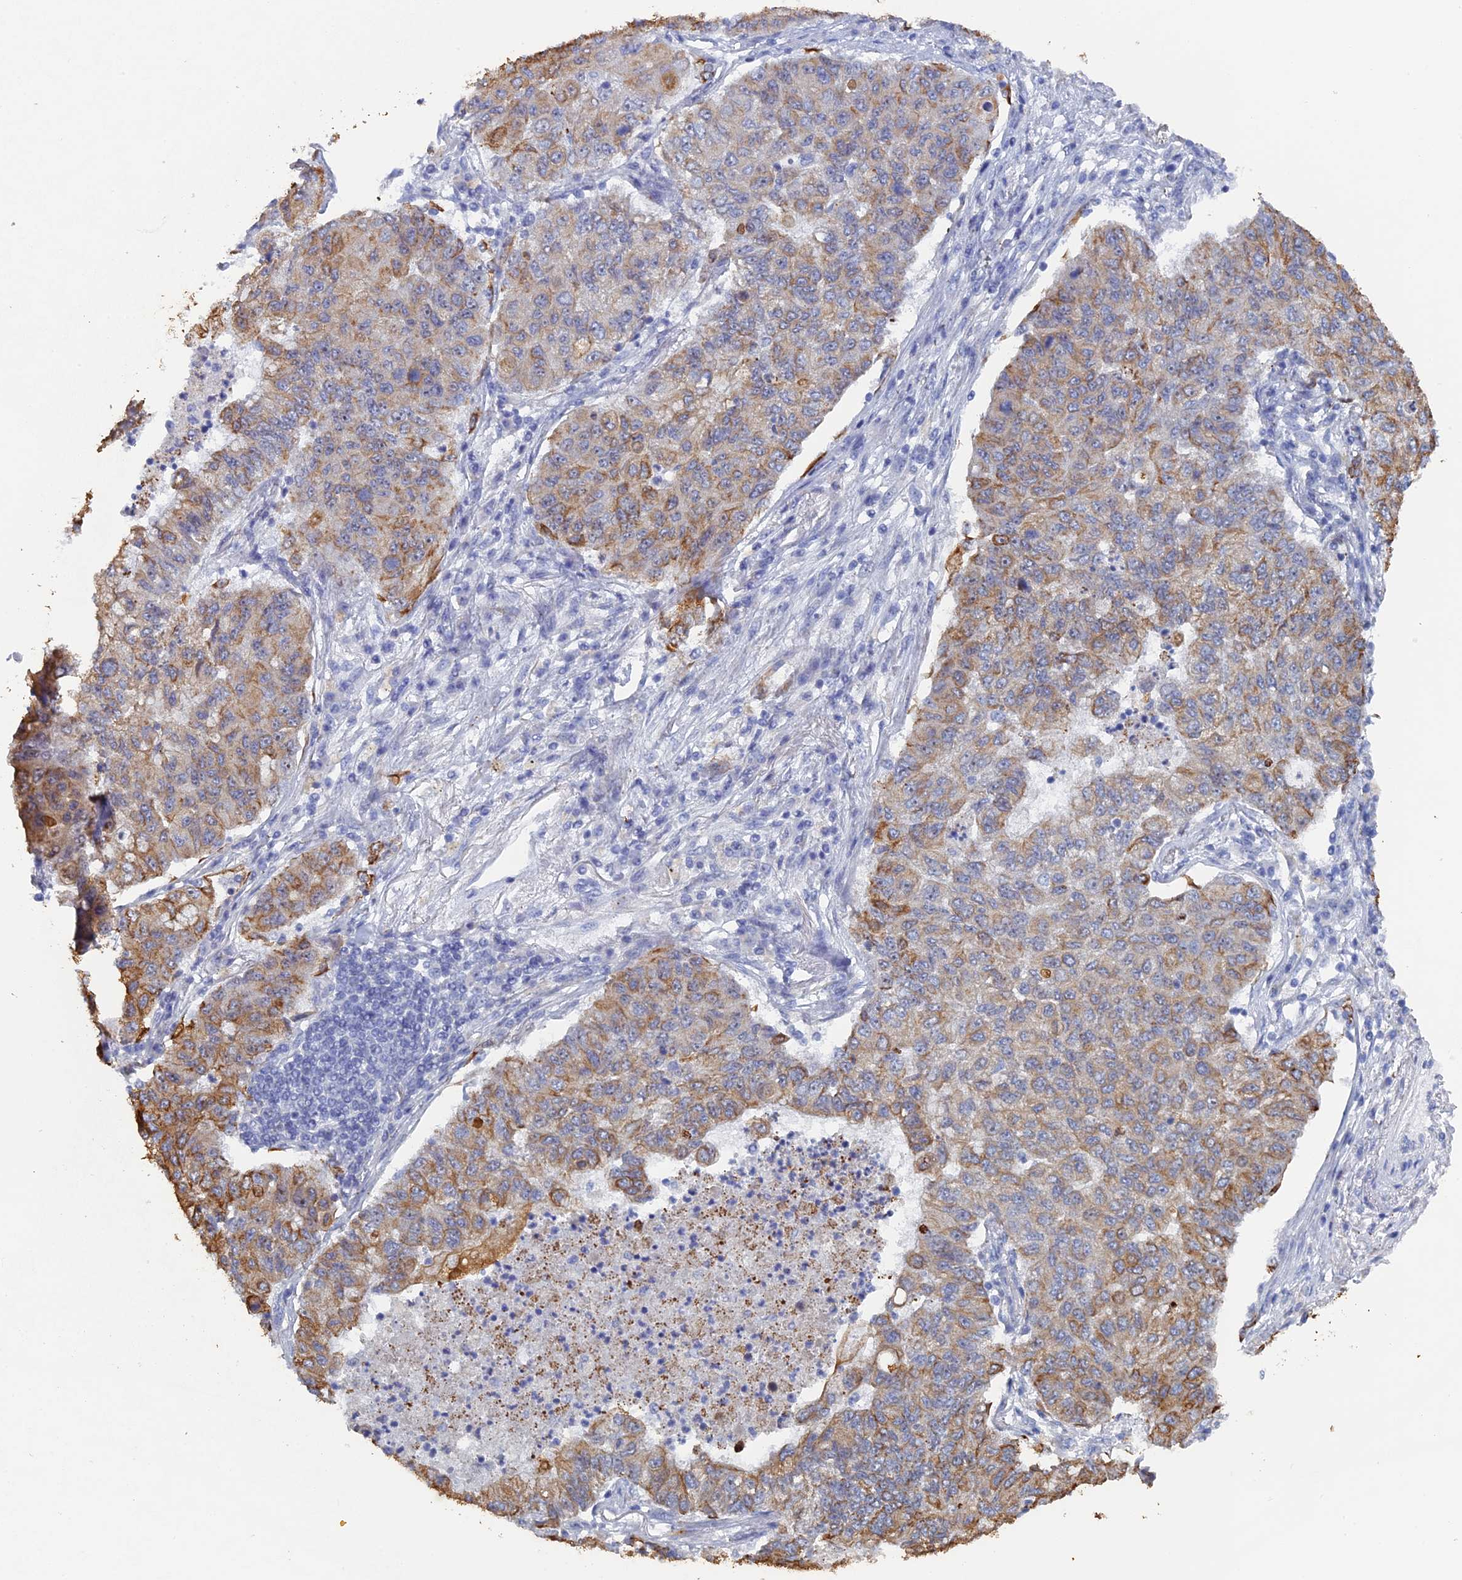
{"staining": {"intensity": "moderate", "quantity": "25%-75%", "location": "cytoplasmic/membranous"}, "tissue": "lung cancer", "cell_type": "Tumor cells", "image_type": "cancer", "snomed": [{"axis": "morphology", "description": "Squamous cell carcinoma, NOS"}, {"axis": "topography", "description": "Lung"}], "caption": "Immunohistochemistry (IHC) histopathology image of squamous cell carcinoma (lung) stained for a protein (brown), which displays medium levels of moderate cytoplasmic/membranous positivity in about 25%-75% of tumor cells.", "gene": "SRFBP1", "patient": {"sex": "male", "age": 74}}